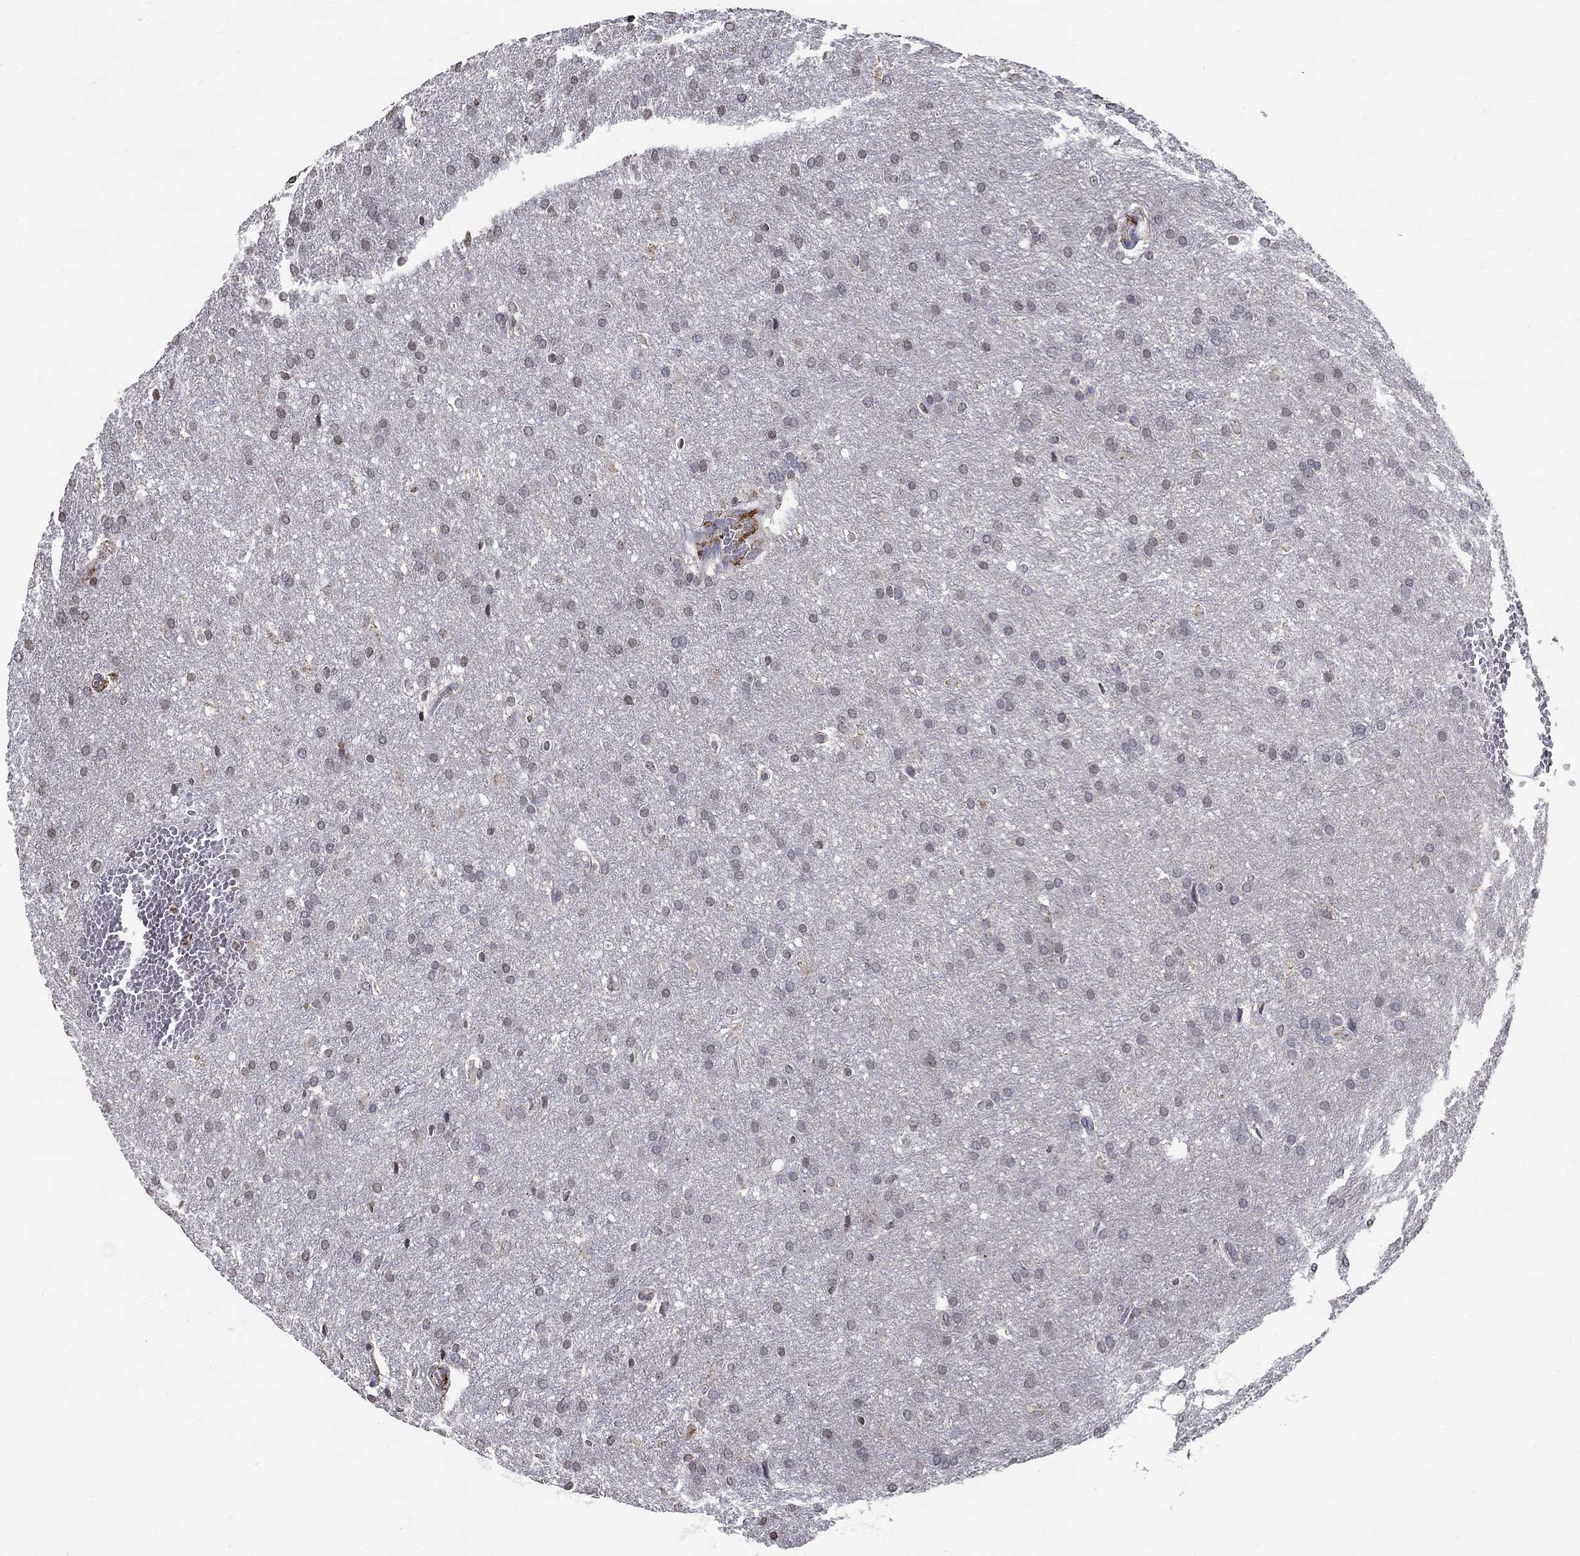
{"staining": {"intensity": "negative", "quantity": "none", "location": "none"}, "tissue": "glioma", "cell_type": "Tumor cells", "image_type": "cancer", "snomed": [{"axis": "morphology", "description": "Glioma, malignant, Low grade"}, {"axis": "topography", "description": "Brain"}], "caption": "An image of glioma stained for a protein displays no brown staining in tumor cells.", "gene": "TINAG", "patient": {"sex": "female", "age": 32}}